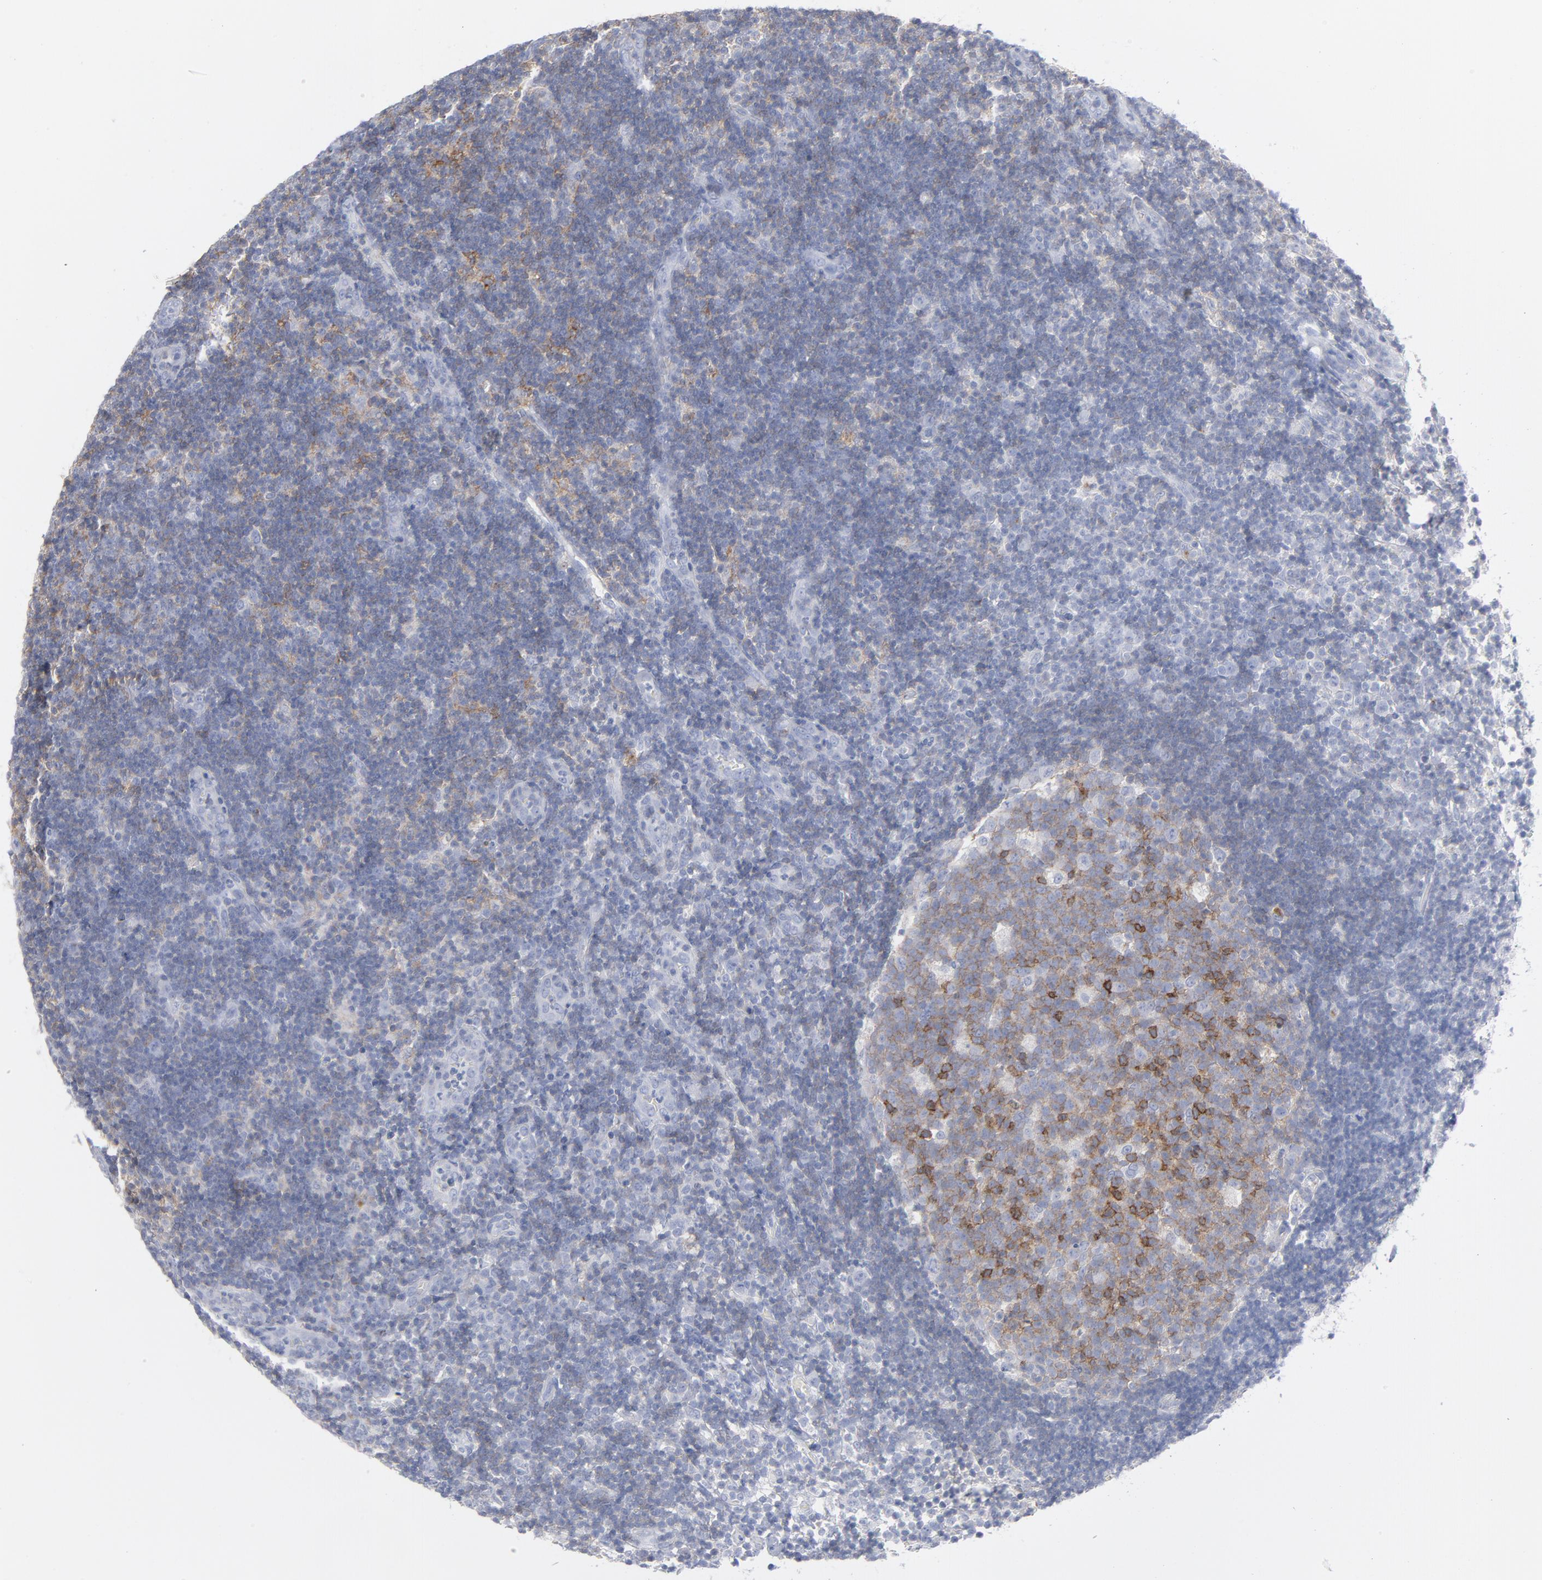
{"staining": {"intensity": "moderate", "quantity": "25%-75%", "location": "cytoplasmic/membranous"}, "tissue": "lymph node", "cell_type": "Germinal center cells", "image_type": "normal", "snomed": [{"axis": "morphology", "description": "Normal tissue, NOS"}, {"axis": "morphology", "description": "Inflammation, NOS"}, {"axis": "topography", "description": "Lymph node"}, {"axis": "topography", "description": "Salivary gland"}], "caption": "Protein analysis of unremarkable lymph node reveals moderate cytoplasmic/membranous positivity in approximately 25%-75% of germinal center cells.", "gene": "P2RY8", "patient": {"sex": "male", "age": 3}}